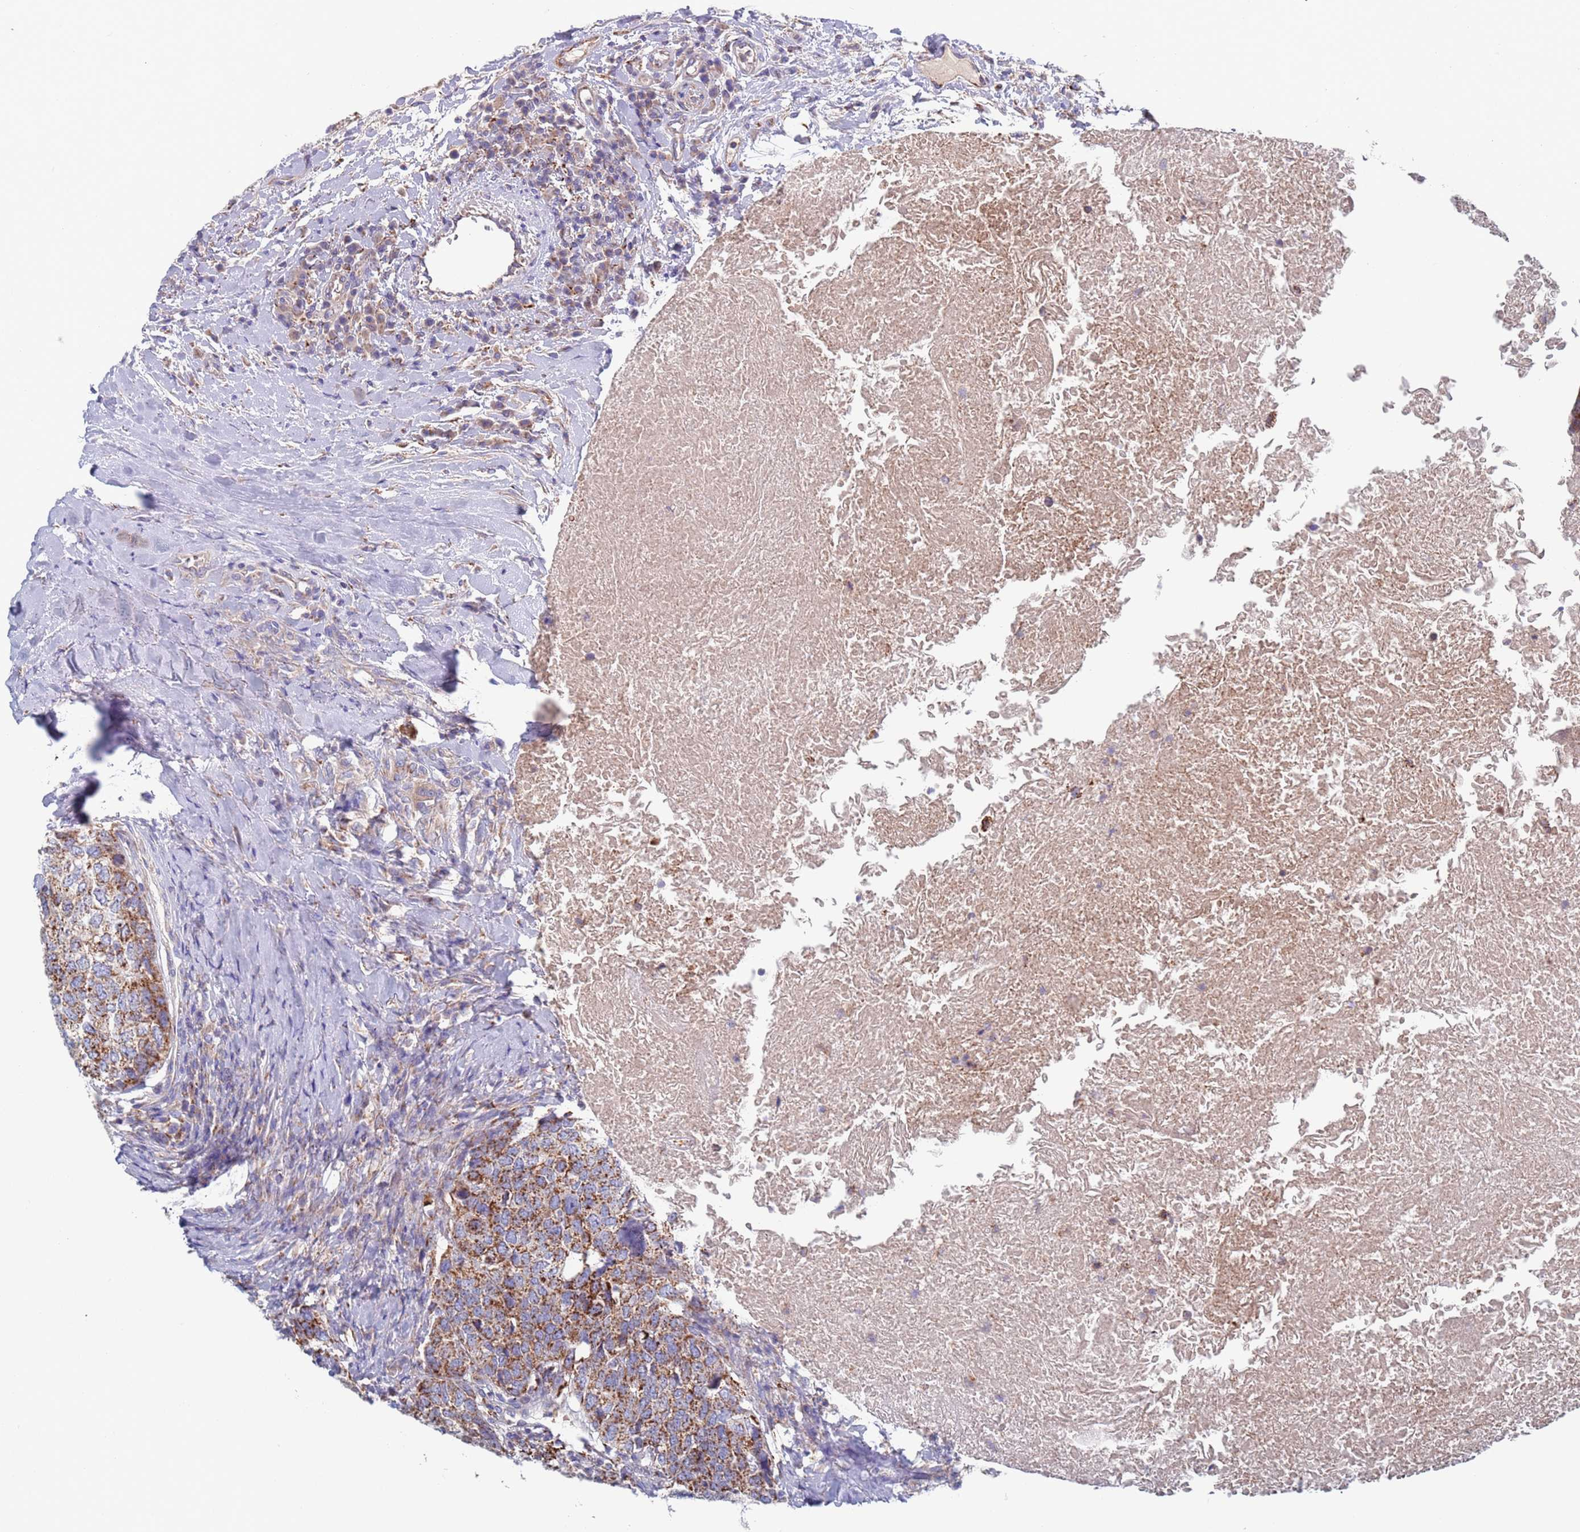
{"staining": {"intensity": "moderate", "quantity": ">75%", "location": "cytoplasmic/membranous"}, "tissue": "head and neck cancer", "cell_type": "Tumor cells", "image_type": "cancer", "snomed": [{"axis": "morphology", "description": "Squamous cell carcinoma, NOS"}, {"axis": "morphology", "description": "Squamous cell carcinoma, metastatic, NOS"}, {"axis": "topography", "description": "Lymph node"}, {"axis": "topography", "description": "Head-Neck"}], "caption": "Immunohistochemistry of head and neck cancer (squamous cell carcinoma) demonstrates medium levels of moderate cytoplasmic/membranous expression in approximately >75% of tumor cells. (Brightfield microscopy of DAB IHC at high magnification).", "gene": "CHCHD6", "patient": {"sex": "male", "age": 62}}